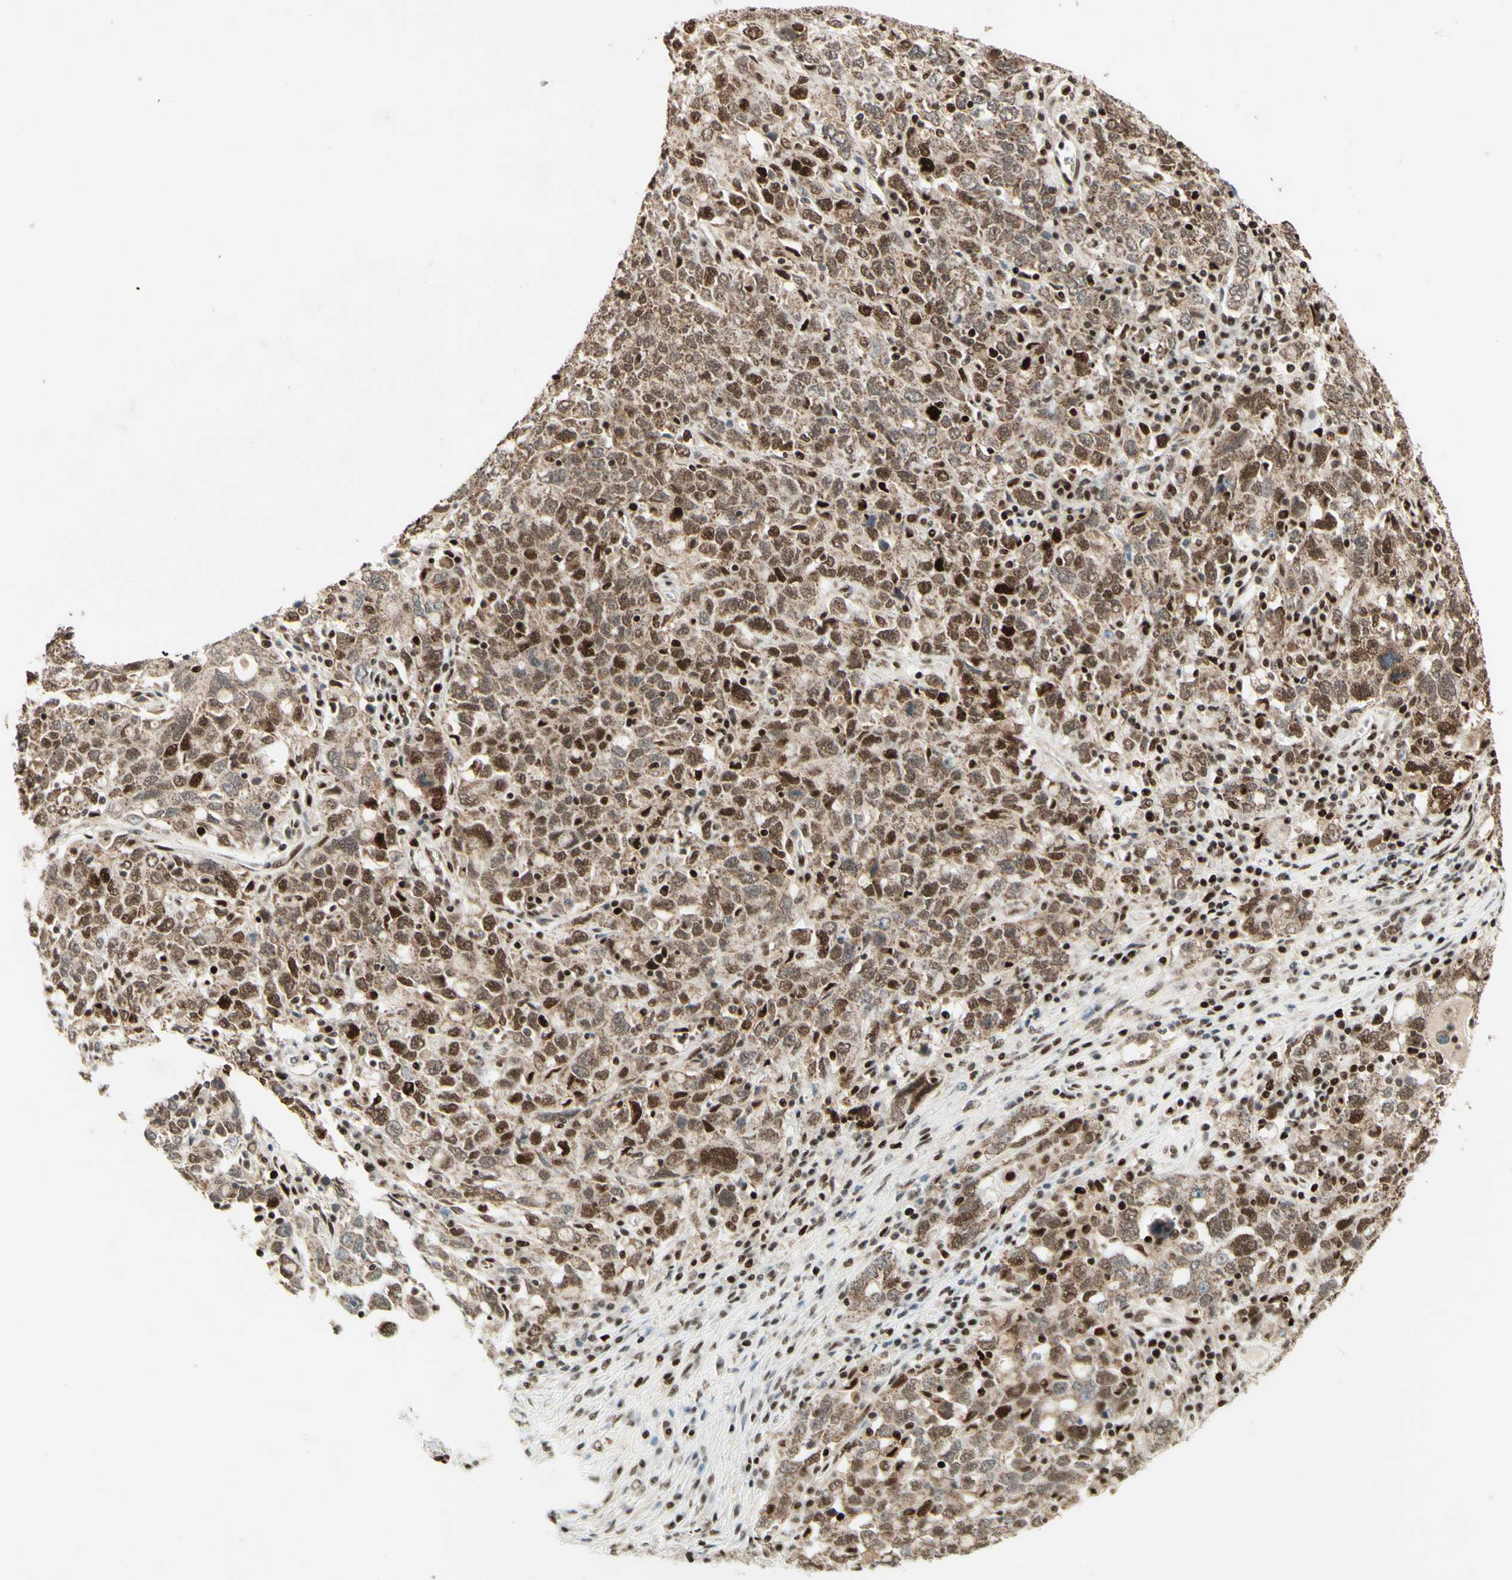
{"staining": {"intensity": "moderate", "quantity": ">75%", "location": "cytoplasmic/membranous,nuclear"}, "tissue": "ovarian cancer", "cell_type": "Tumor cells", "image_type": "cancer", "snomed": [{"axis": "morphology", "description": "Carcinoma, endometroid"}, {"axis": "topography", "description": "Ovary"}], "caption": "Ovarian cancer (endometroid carcinoma) was stained to show a protein in brown. There is medium levels of moderate cytoplasmic/membranous and nuclear positivity in about >75% of tumor cells. (Brightfield microscopy of DAB IHC at high magnification).", "gene": "NR3C1", "patient": {"sex": "female", "age": 62}}